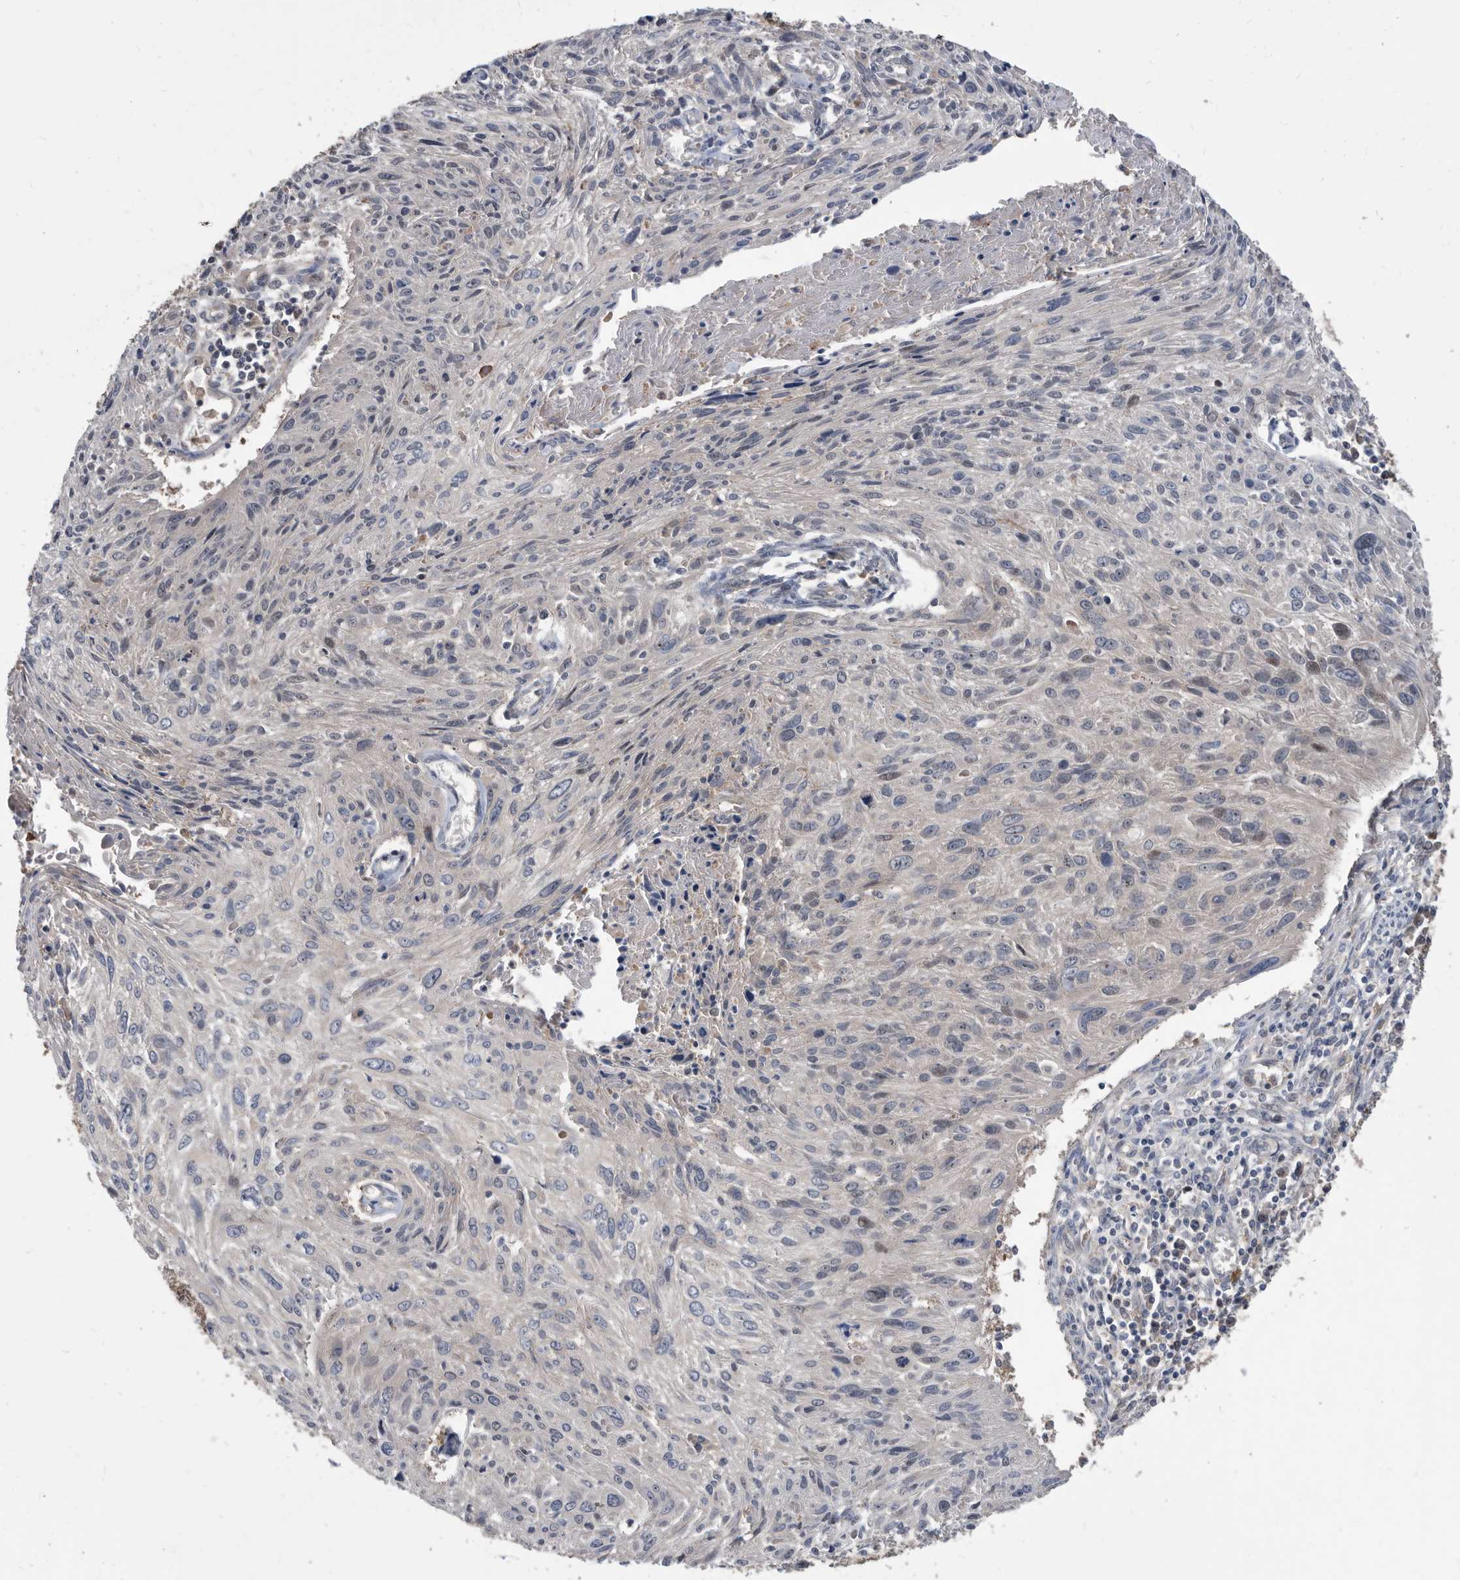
{"staining": {"intensity": "negative", "quantity": "none", "location": "none"}, "tissue": "cervical cancer", "cell_type": "Tumor cells", "image_type": "cancer", "snomed": [{"axis": "morphology", "description": "Squamous cell carcinoma, NOS"}, {"axis": "topography", "description": "Cervix"}], "caption": "This is an immunohistochemistry histopathology image of cervical cancer. There is no staining in tumor cells.", "gene": "APEH", "patient": {"sex": "female", "age": 51}}